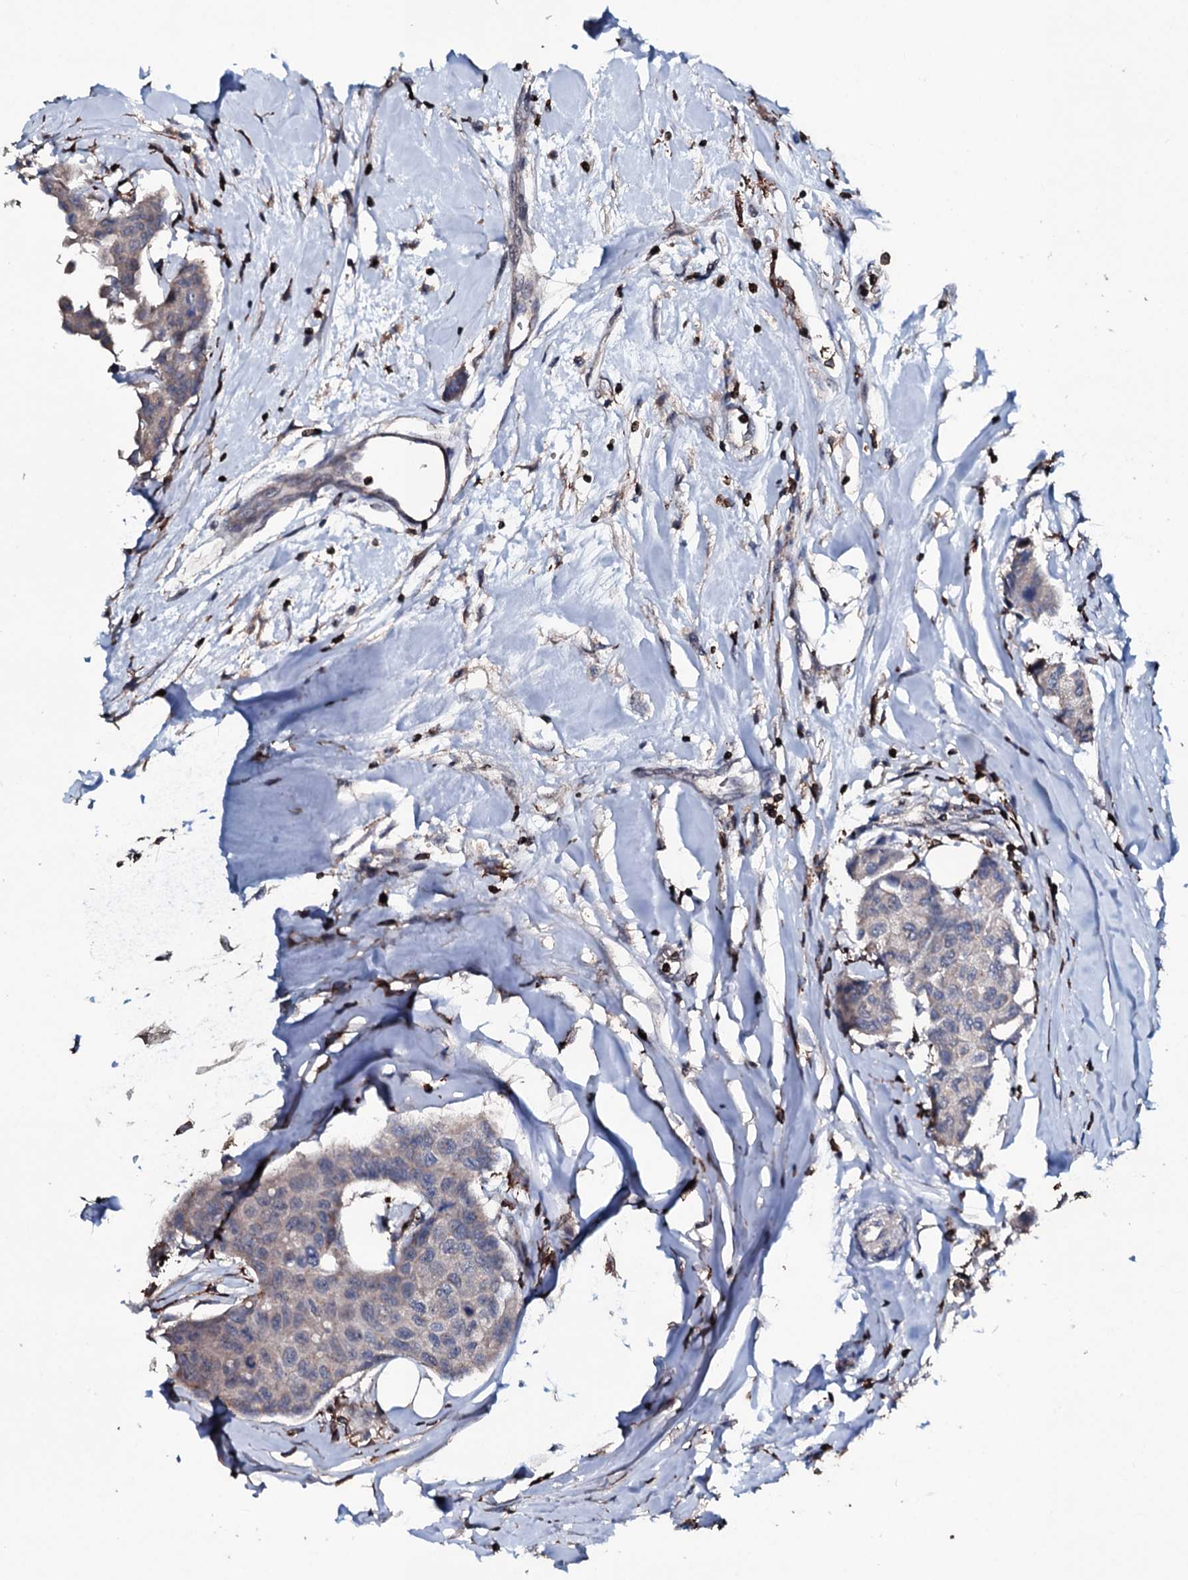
{"staining": {"intensity": "negative", "quantity": "none", "location": "none"}, "tissue": "breast cancer", "cell_type": "Tumor cells", "image_type": "cancer", "snomed": [{"axis": "morphology", "description": "Duct carcinoma"}, {"axis": "topography", "description": "Breast"}], "caption": "A histopathology image of breast cancer stained for a protein demonstrates no brown staining in tumor cells. (DAB (3,3'-diaminobenzidine) immunohistochemistry (IHC), high magnification).", "gene": "OGFOD2", "patient": {"sex": "female", "age": 80}}